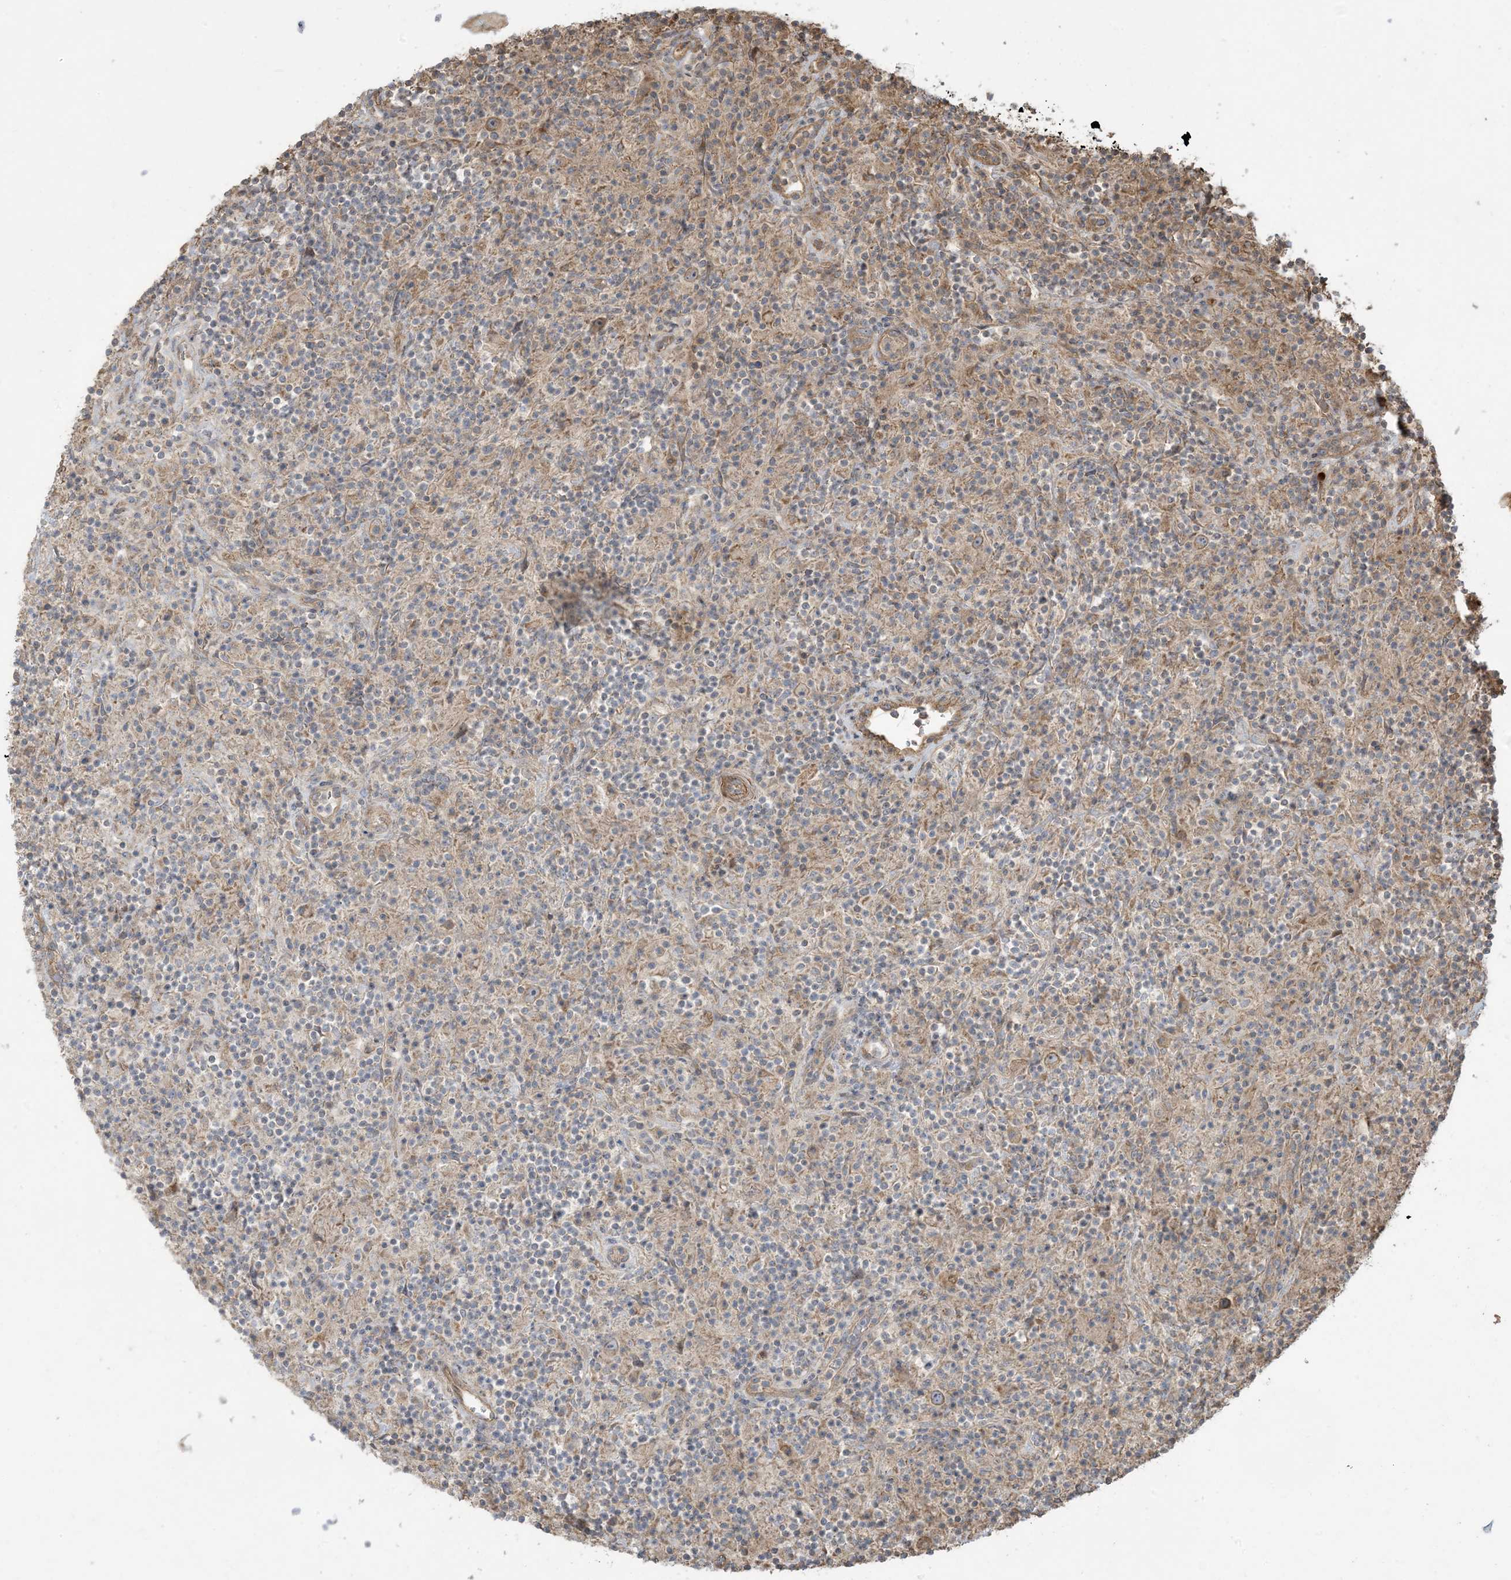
{"staining": {"intensity": "moderate", "quantity": ">75%", "location": "cytoplasmic/membranous"}, "tissue": "lymphoma", "cell_type": "Tumor cells", "image_type": "cancer", "snomed": [{"axis": "morphology", "description": "Hodgkin's disease, NOS"}, {"axis": "topography", "description": "Lymph node"}], "caption": "Protein staining of lymphoma tissue demonstrates moderate cytoplasmic/membranous expression in about >75% of tumor cells.", "gene": "KLHL18", "patient": {"sex": "male", "age": 70}}